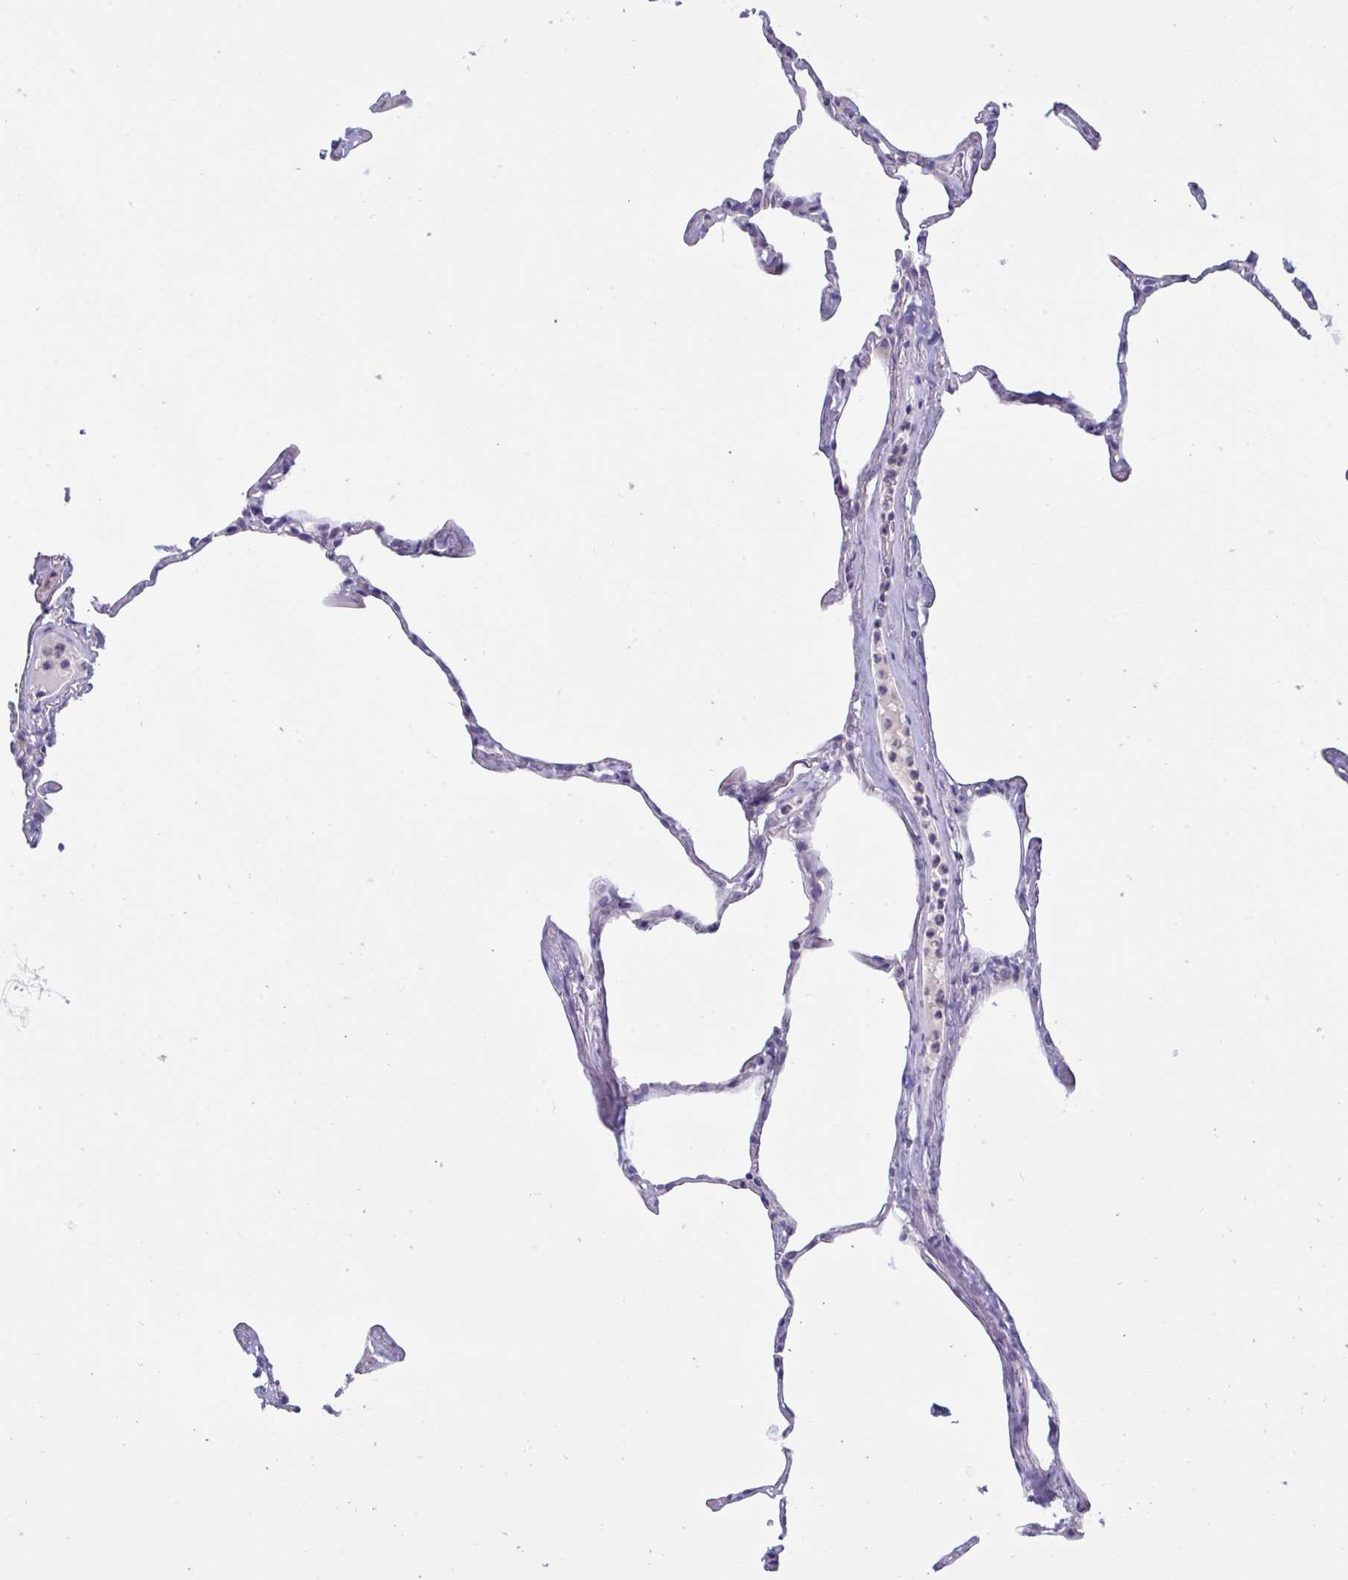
{"staining": {"intensity": "negative", "quantity": "none", "location": "none"}, "tissue": "lung", "cell_type": "Alveolar cells", "image_type": "normal", "snomed": [{"axis": "morphology", "description": "Normal tissue, NOS"}, {"axis": "topography", "description": "Lung"}], "caption": "DAB immunohistochemical staining of benign human lung displays no significant expression in alveolar cells. (DAB immunohistochemistry (IHC) with hematoxylin counter stain).", "gene": "TENT5D", "patient": {"sex": "male", "age": 65}}